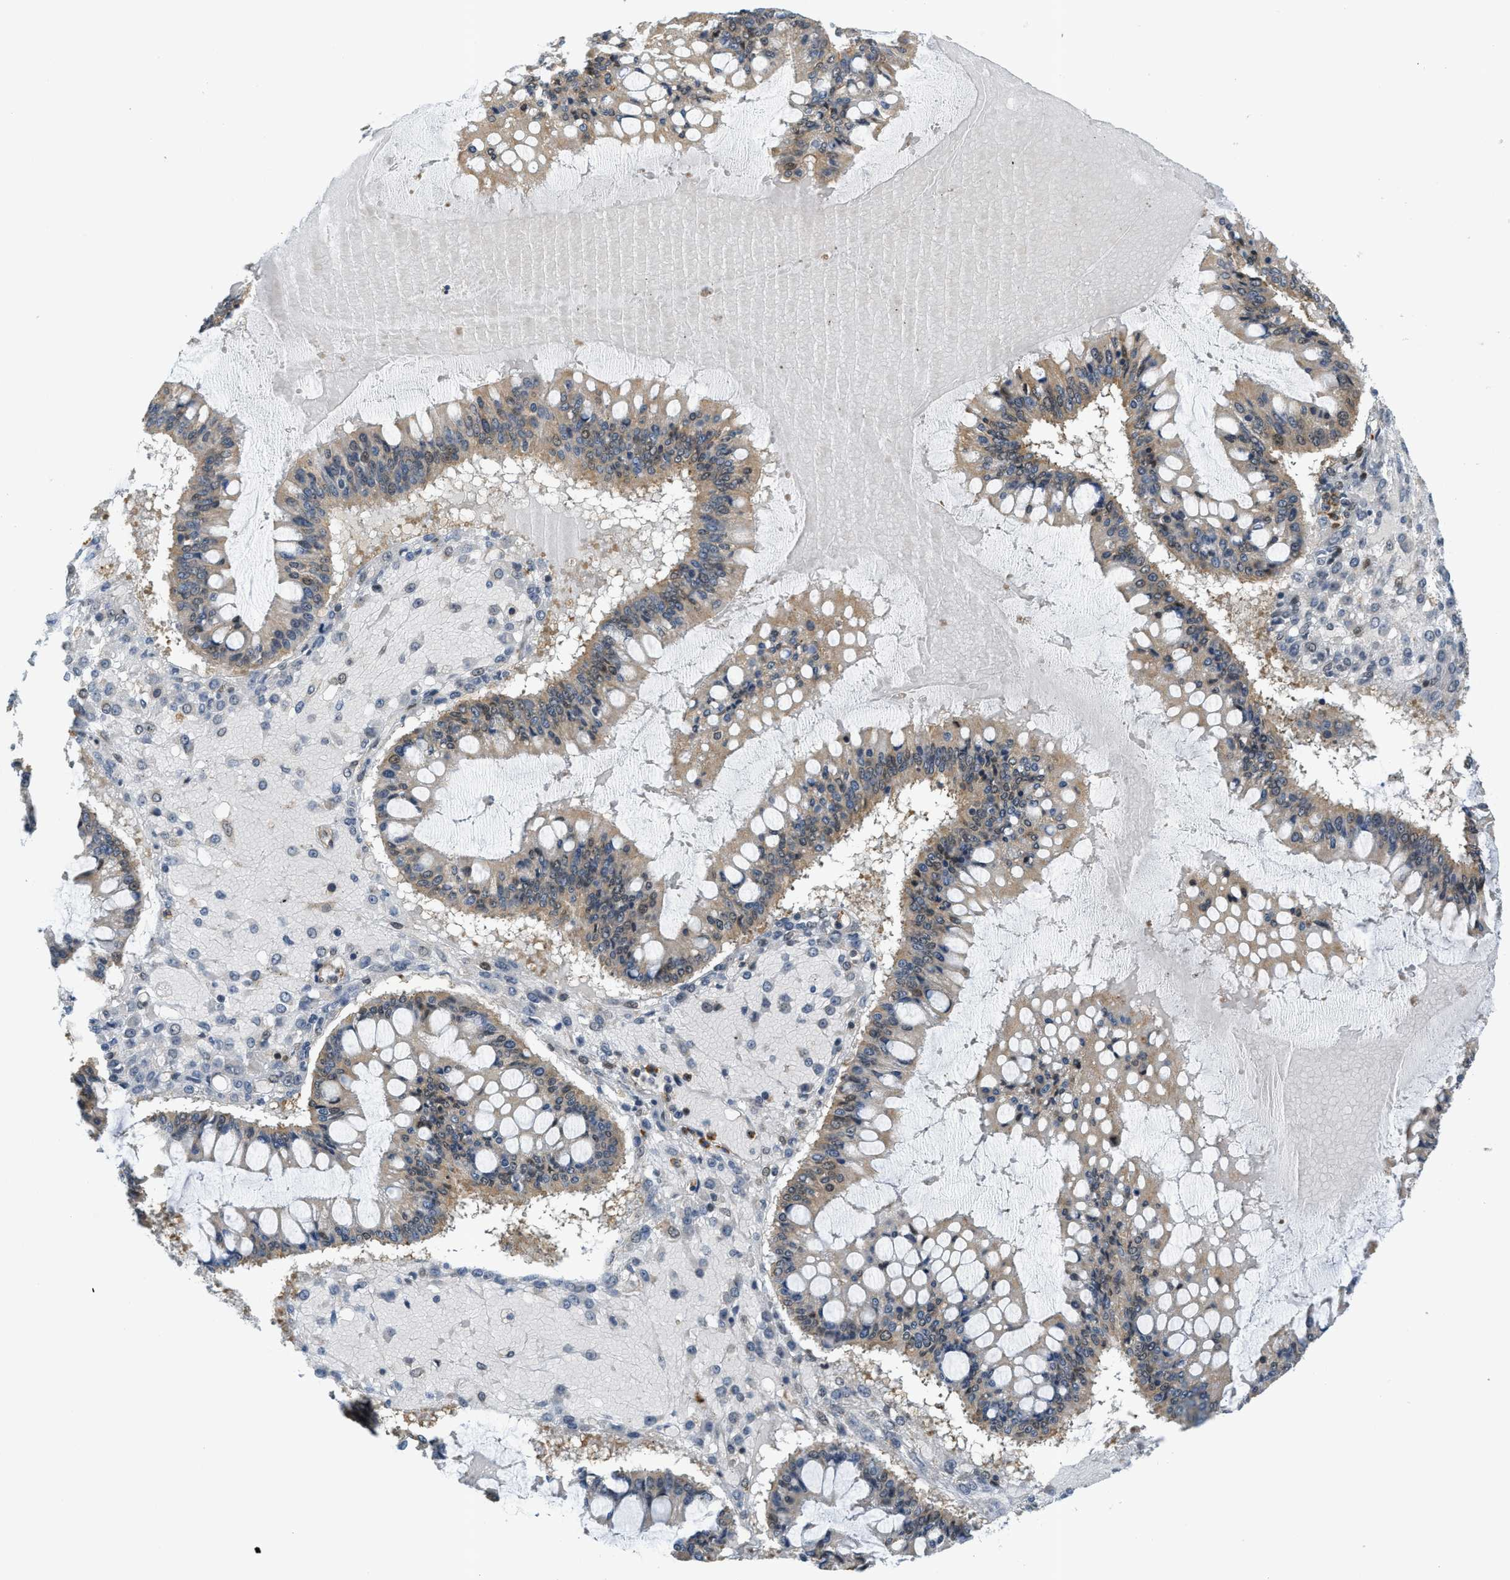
{"staining": {"intensity": "weak", "quantity": ">75%", "location": "cytoplasmic/membranous"}, "tissue": "ovarian cancer", "cell_type": "Tumor cells", "image_type": "cancer", "snomed": [{"axis": "morphology", "description": "Cystadenocarcinoma, mucinous, NOS"}, {"axis": "topography", "description": "Ovary"}], "caption": "Brown immunohistochemical staining in human ovarian cancer (mucinous cystadenocarcinoma) demonstrates weak cytoplasmic/membranous positivity in approximately >75% of tumor cells.", "gene": "KMT2A", "patient": {"sex": "female", "age": 73}}